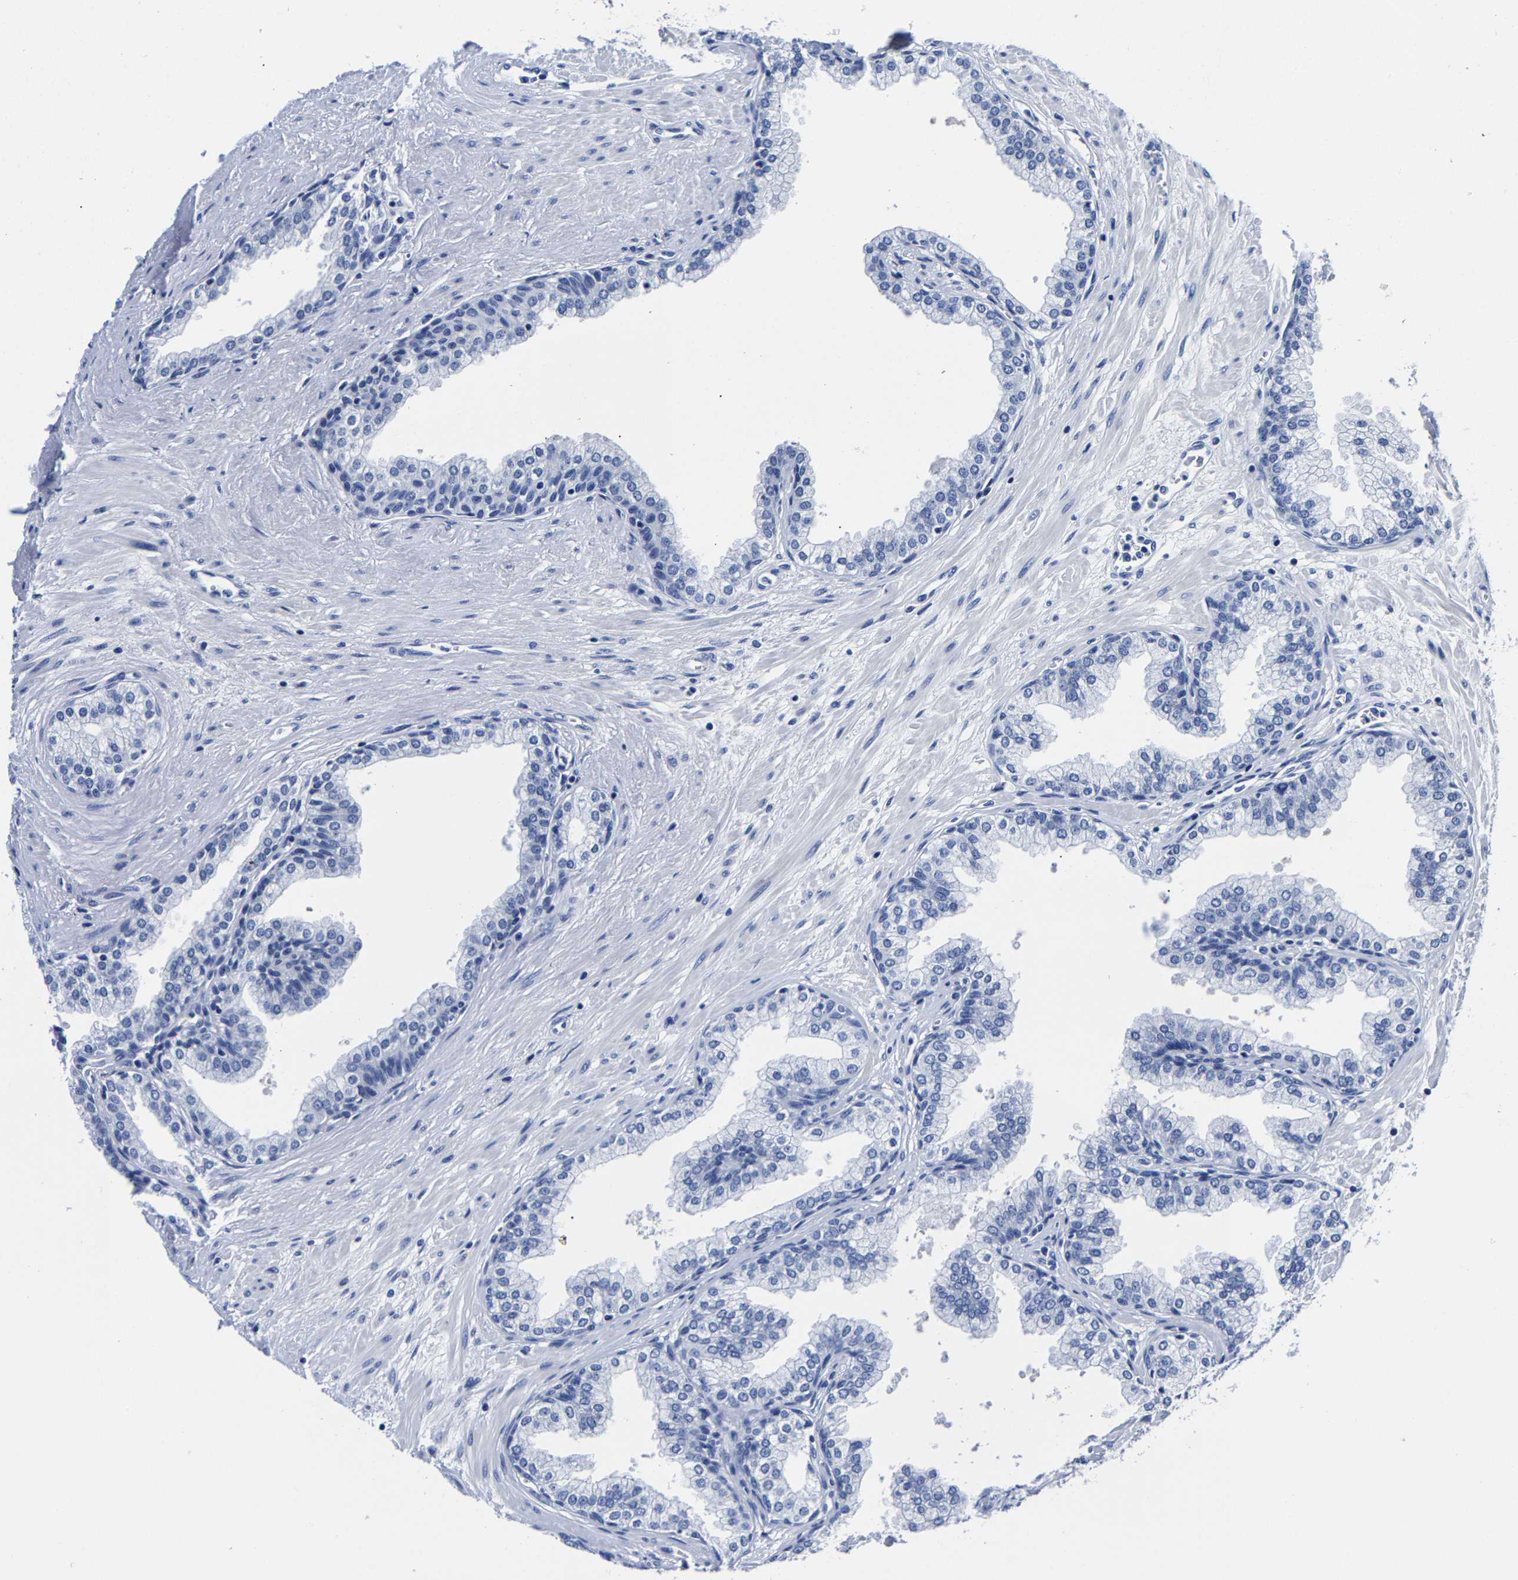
{"staining": {"intensity": "negative", "quantity": "none", "location": "none"}, "tissue": "prostate", "cell_type": "Glandular cells", "image_type": "normal", "snomed": [{"axis": "morphology", "description": "Normal tissue, NOS"}, {"axis": "morphology", "description": "Urothelial carcinoma, Low grade"}, {"axis": "topography", "description": "Urinary bladder"}, {"axis": "topography", "description": "Prostate"}], "caption": "The immunohistochemistry micrograph has no significant expression in glandular cells of prostate.", "gene": "CPA2", "patient": {"sex": "male", "age": 60}}